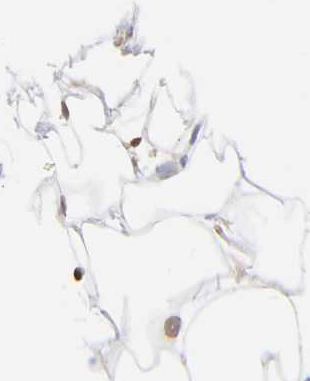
{"staining": {"intensity": "negative", "quantity": "none", "location": "none"}, "tissue": "adipose tissue", "cell_type": "Adipocytes", "image_type": "normal", "snomed": [{"axis": "morphology", "description": "Normal tissue, NOS"}, {"axis": "topography", "description": "Breast"}], "caption": "IHC image of unremarkable adipose tissue: adipose tissue stained with DAB shows no significant protein staining in adipocytes.", "gene": "ABCD4", "patient": {"sex": "female", "age": 22}}